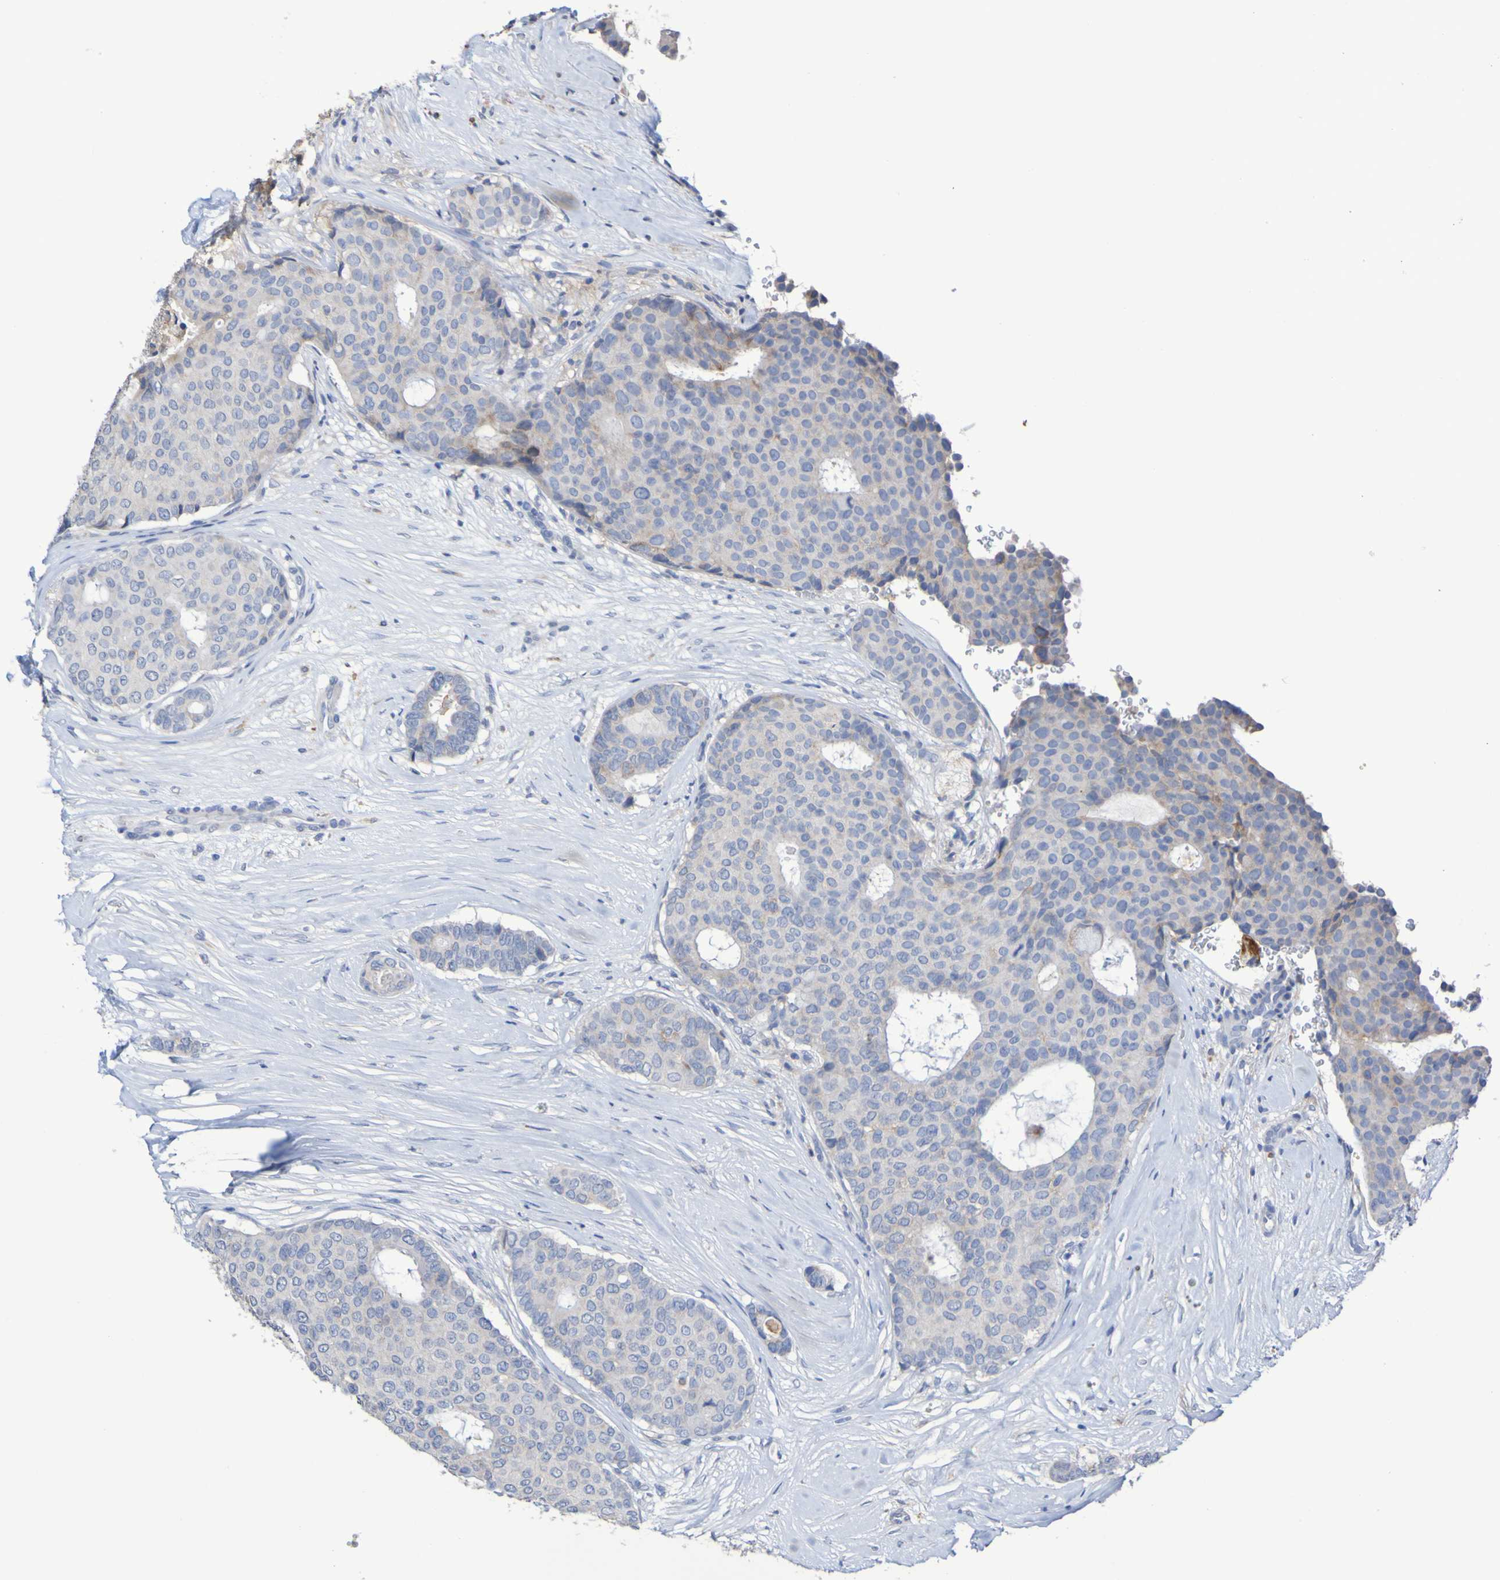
{"staining": {"intensity": "negative", "quantity": "none", "location": "none"}, "tissue": "breast cancer", "cell_type": "Tumor cells", "image_type": "cancer", "snomed": [{"axis": "morphology", "description": "Duct carcinoma"}, {"axis": "topography", "description": "Breast"}], "caption": "Breast invasive ductal carcinoma was stained to show a protein in brown. There is no significant staining in tumor cells.", "gene": "SLC3A2", "patient": {"sex": "female", "age": 75}}